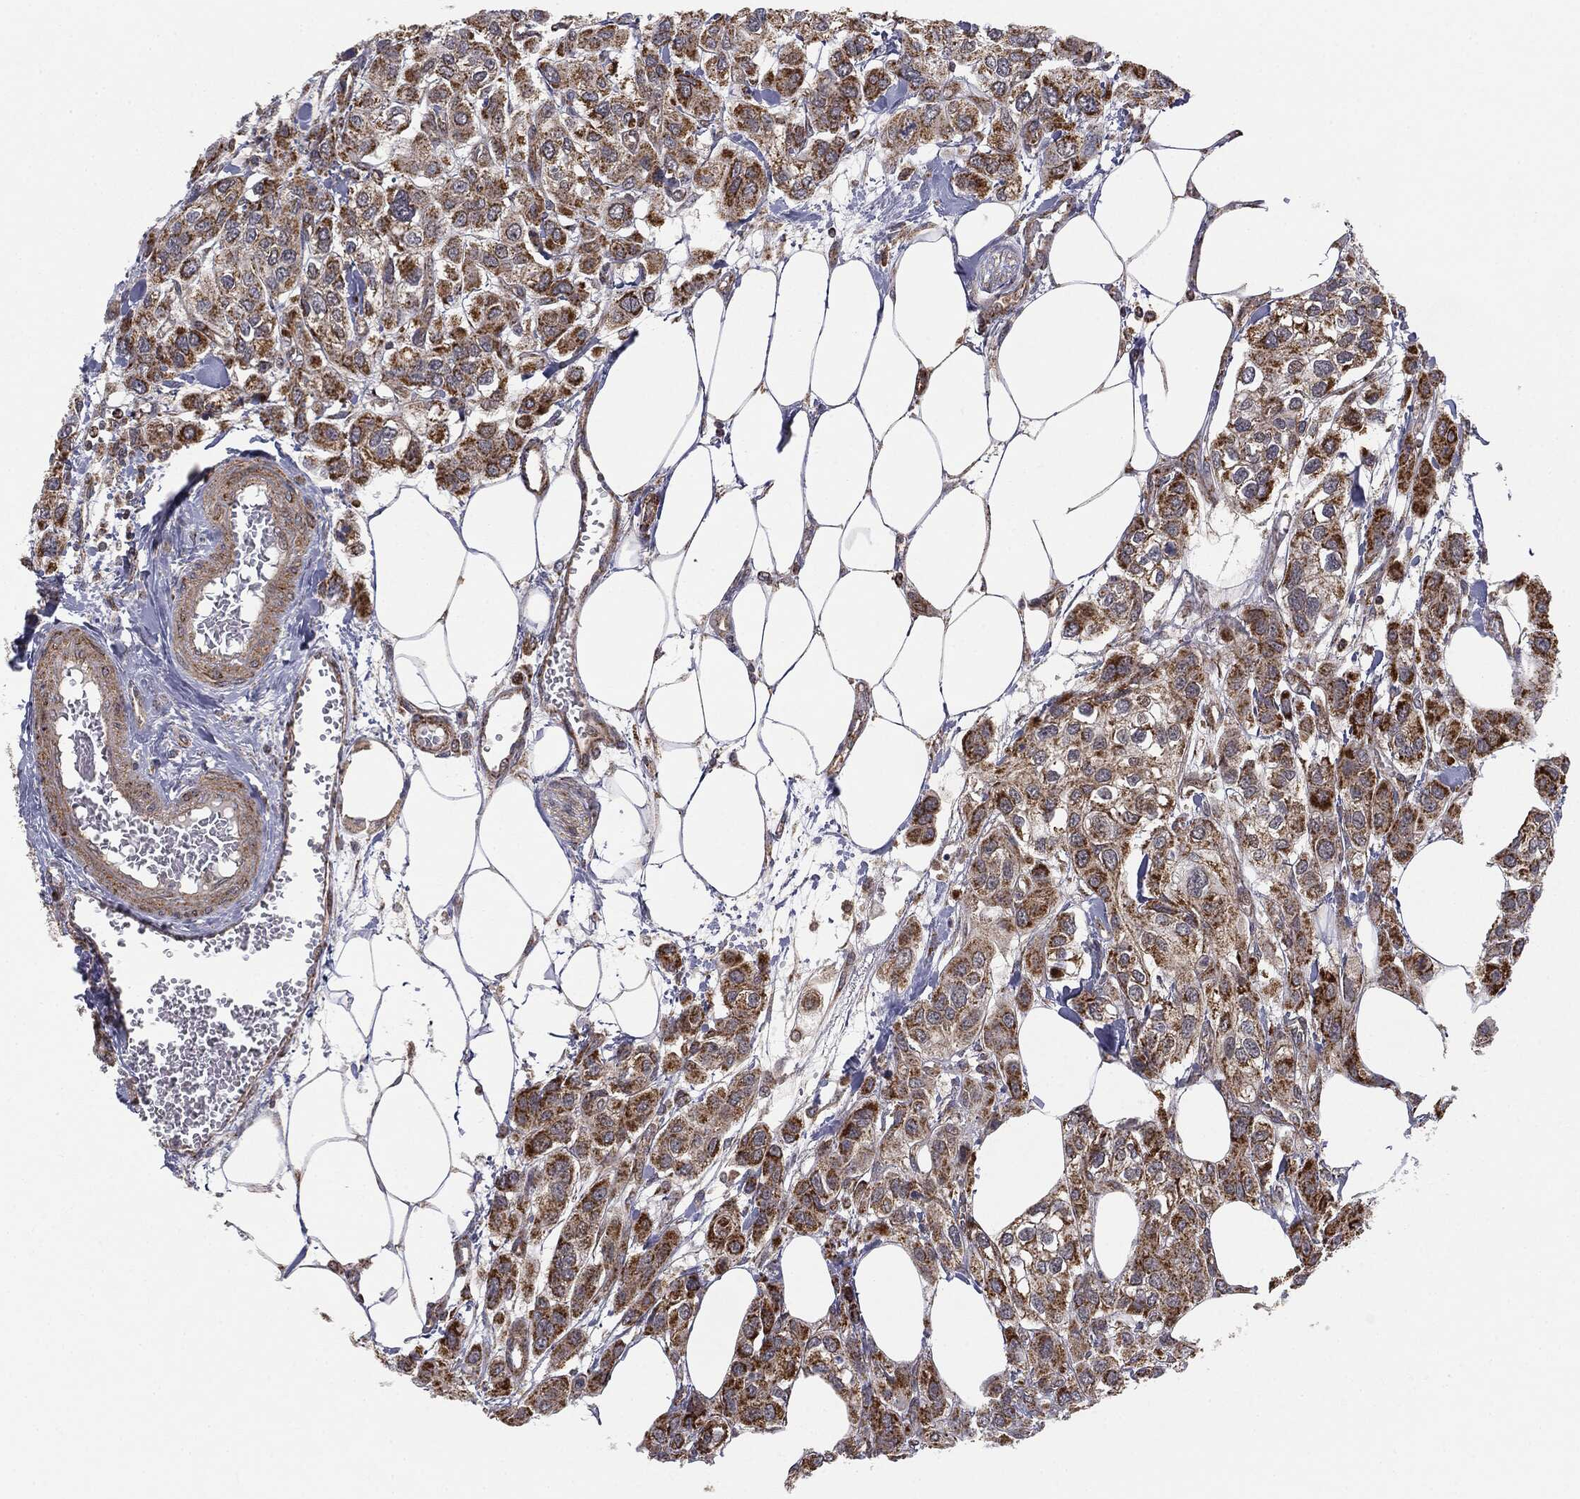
{"staining": {"intensity": "strong", "quantity": ">75%", "location": "cytoplasmic/membranous"}, "tissue": "urothelial cancer", "cell_type": "Tumor cells", "image_type": "cancer", "snomed": [{"axis": "morphology", "description": "Urothelial carcinoma, High grade"}, {"axis": "topography", "description": "Urinary bladder"}], "caption": "An image showing strong cytoplasmic/membranous positivity in about >75% of tumor cells in urothelial carcinoma (high-grade), as visualized by brown immunohistochemical staining.", "gene": "MTOR", "patient": {"sex": "male", "age": 67}}